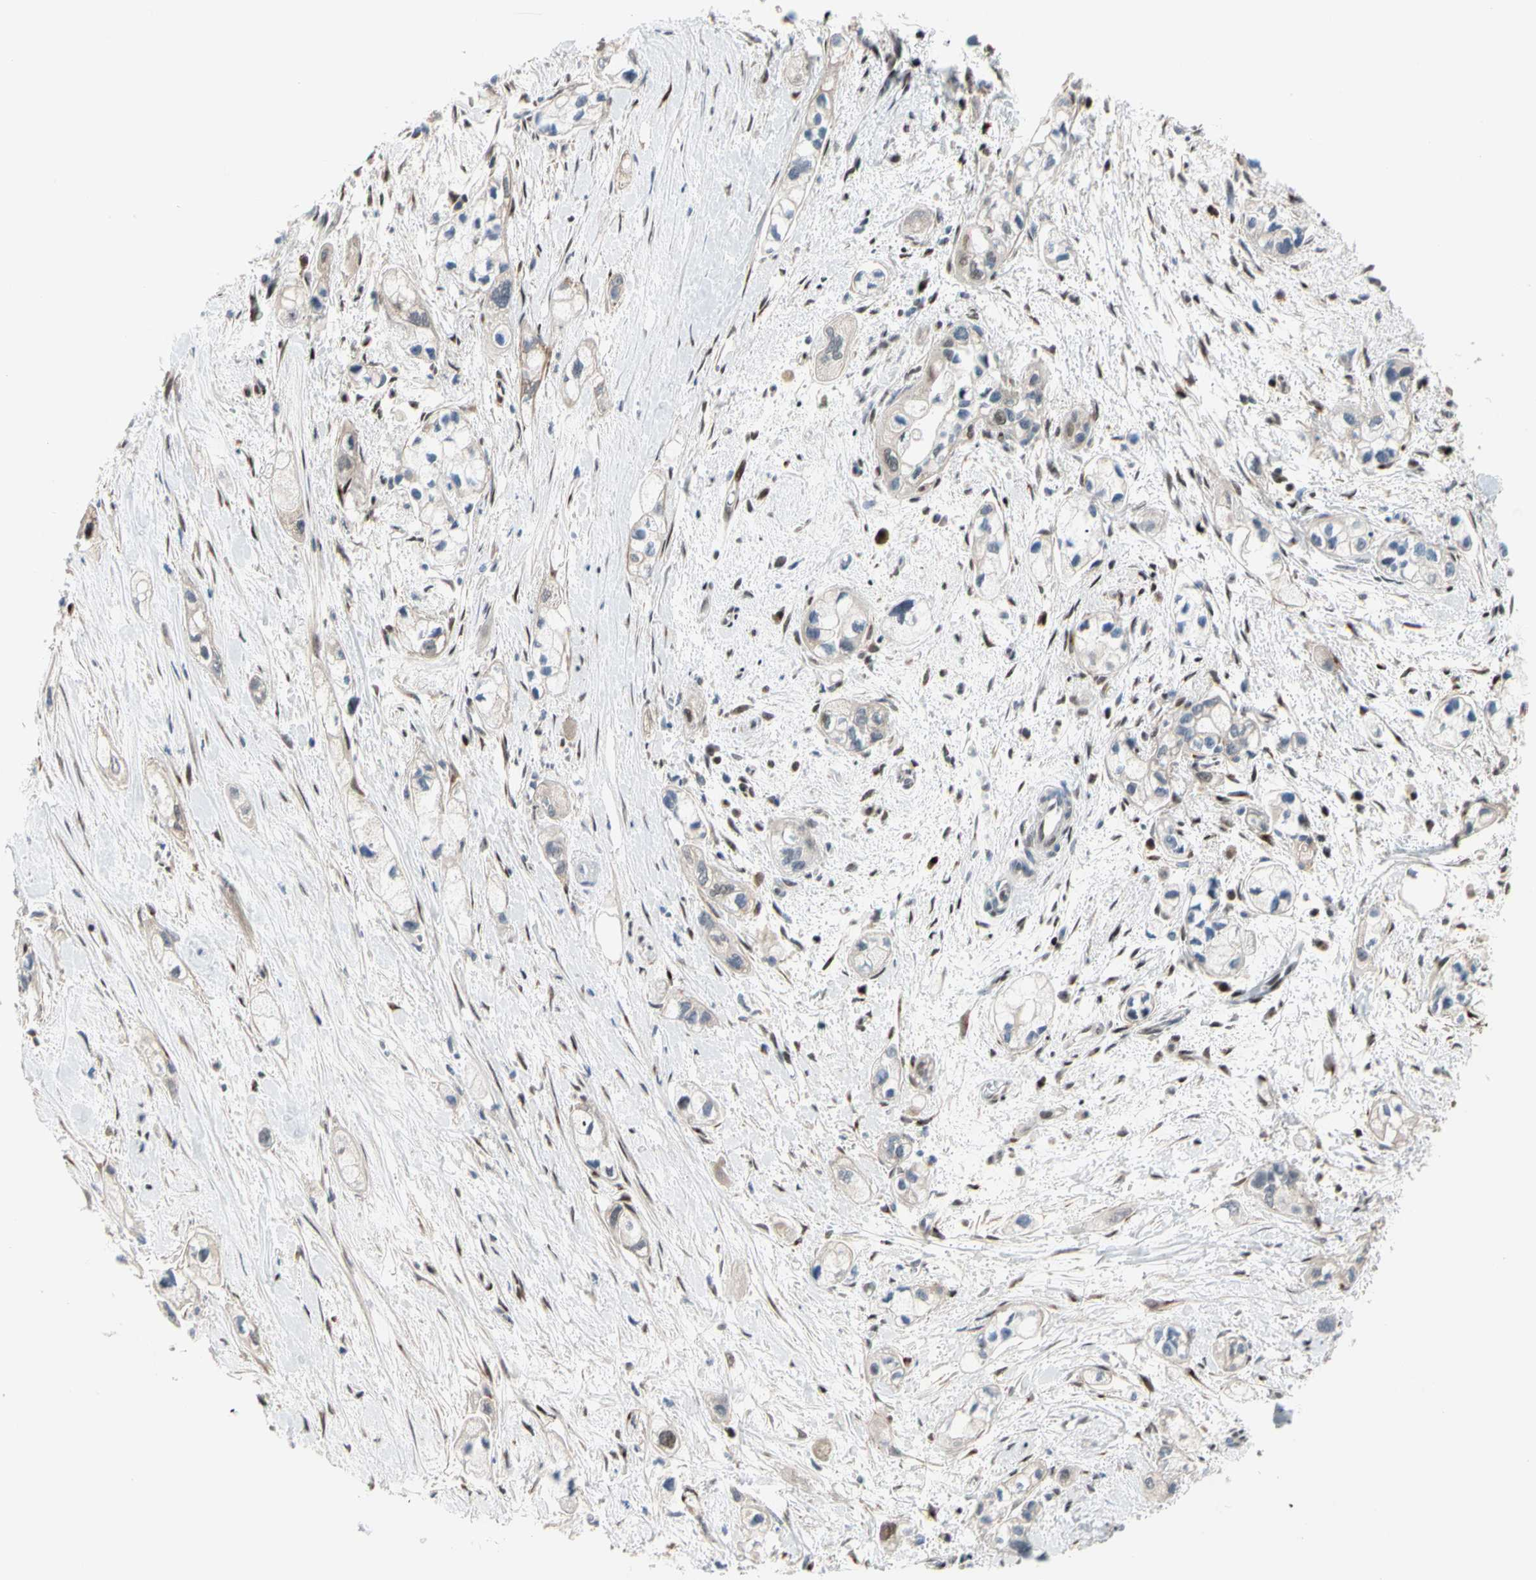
{"staining": {"intensity": "weak", "quantity": "25%-75%", "location": "cytoplasmic/membranous"}, "tissue": "pancreatic cancer", "cell_type": "Tumor cells", "image_type": "cancer", "snomed": [{"axis": "morphology", "description": "Adenocarcinoma, NOS"}, {"axis": "topography", "description": "Pancreas"}], "caption": "Brown immunohistochemical staining in adenocarcinoma (pancreatic) exhibits weak cytoplasmic/membranous staining in approximately 25%-75% of tumor cells.", "gene": "E2F1", "patient": {"sex": "male", "age": 74}}